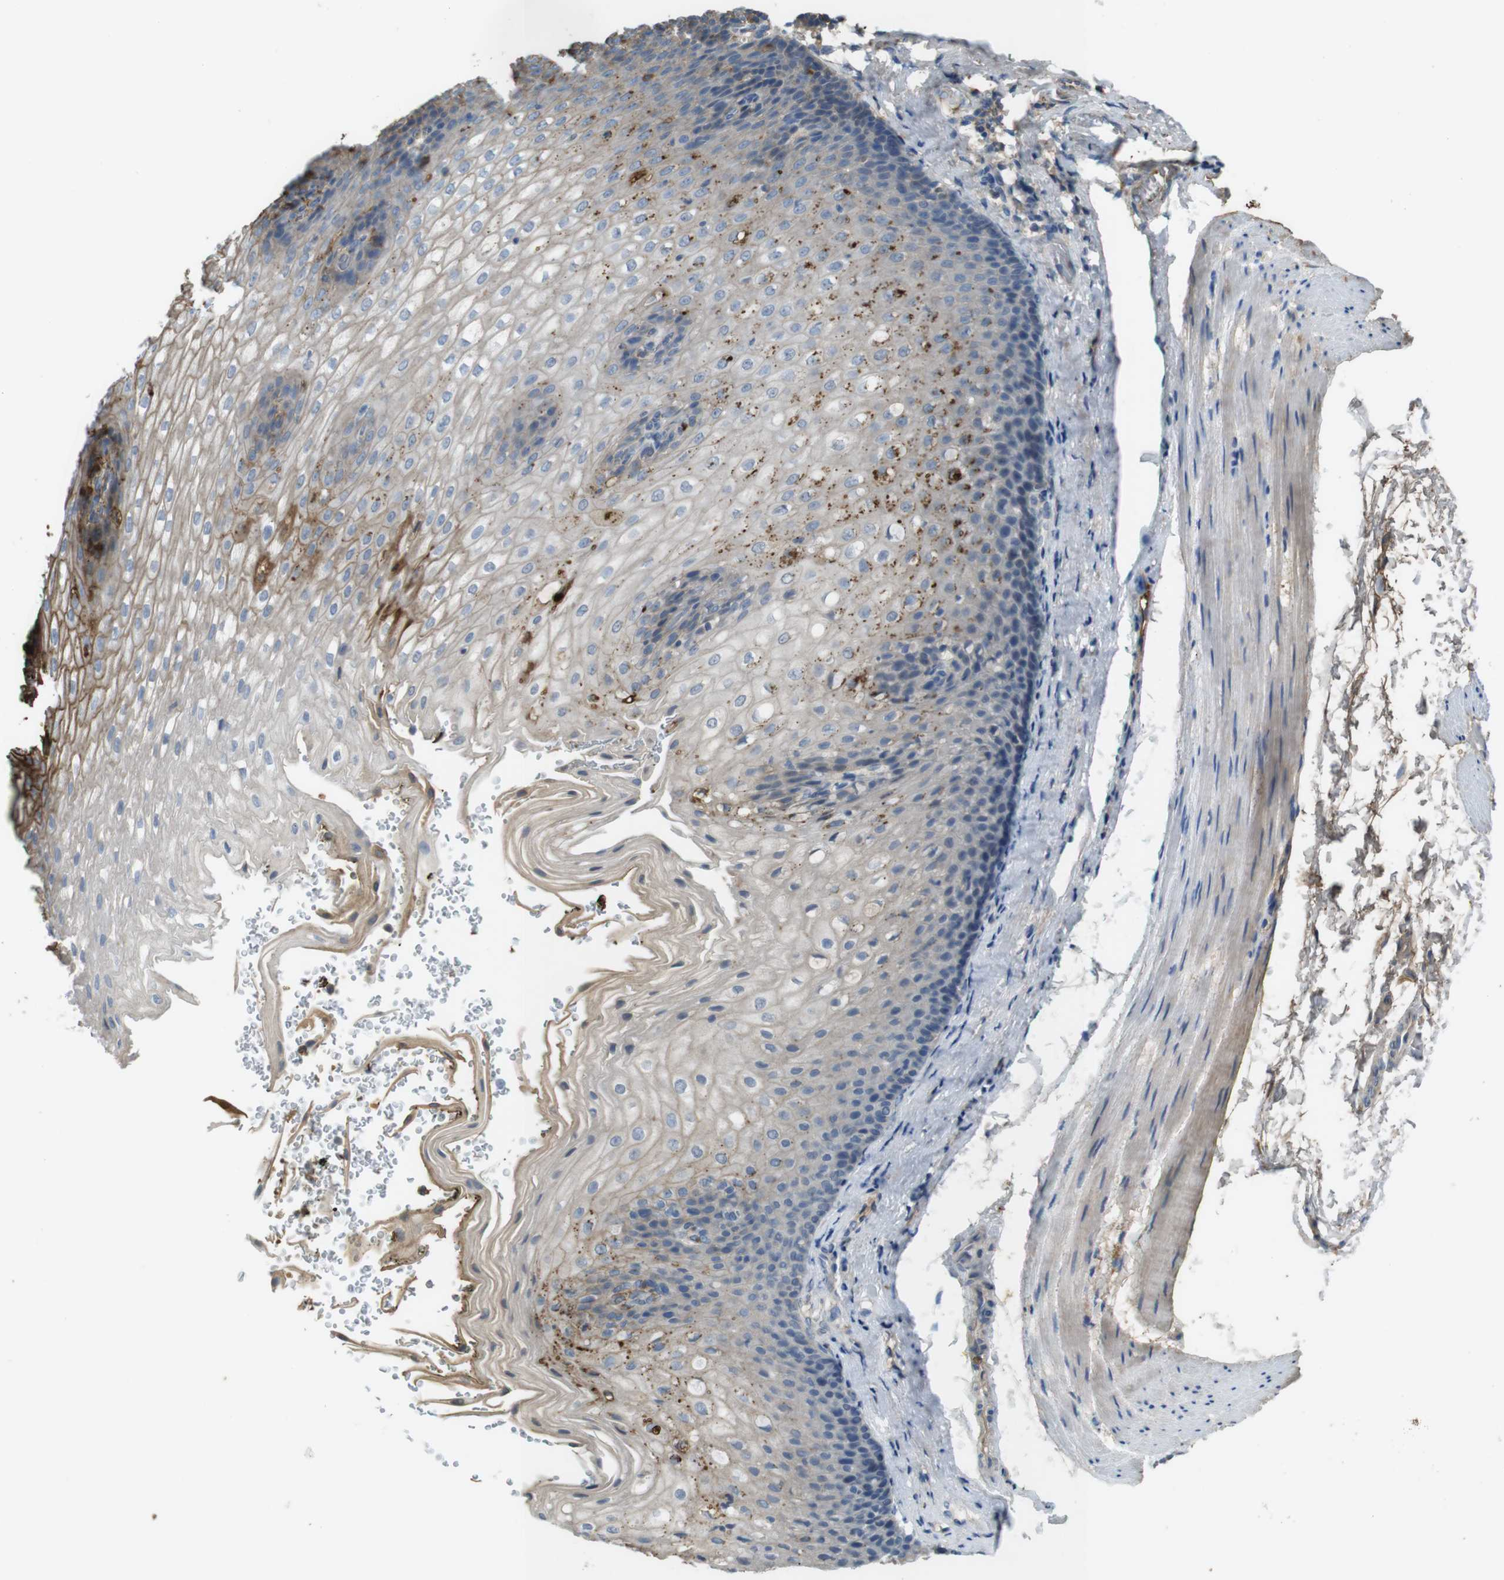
{"staining": {"intensity": "moderate", "quantity": "25%-75%", "location": "cytoplasmic/membranous"}, "tissue": "esophagus", "cell_type": "Squamous epithelial cells", "image_type": "normal", "snomed": [{"axis": "morphology", "description": "Normal tissue, NOS"}, {"axis": "topography", "description": "Esophagus"}], "caption": "IHC staining of normal esophagus, which displays medium levels of moderate cytoplasmic/membranous expression in about 25%-75% of squamous epithelial cells indicating moderate cytoplasmic/membranous protein positivity. The staining was performed using DAB (3,3'-diaminobenzidine) (brown) for protein detection and nuclei were counterstained in hematoxylin (blue).", "gene": "LTBP4", "patient": {"sex": "male", "age": 48}}